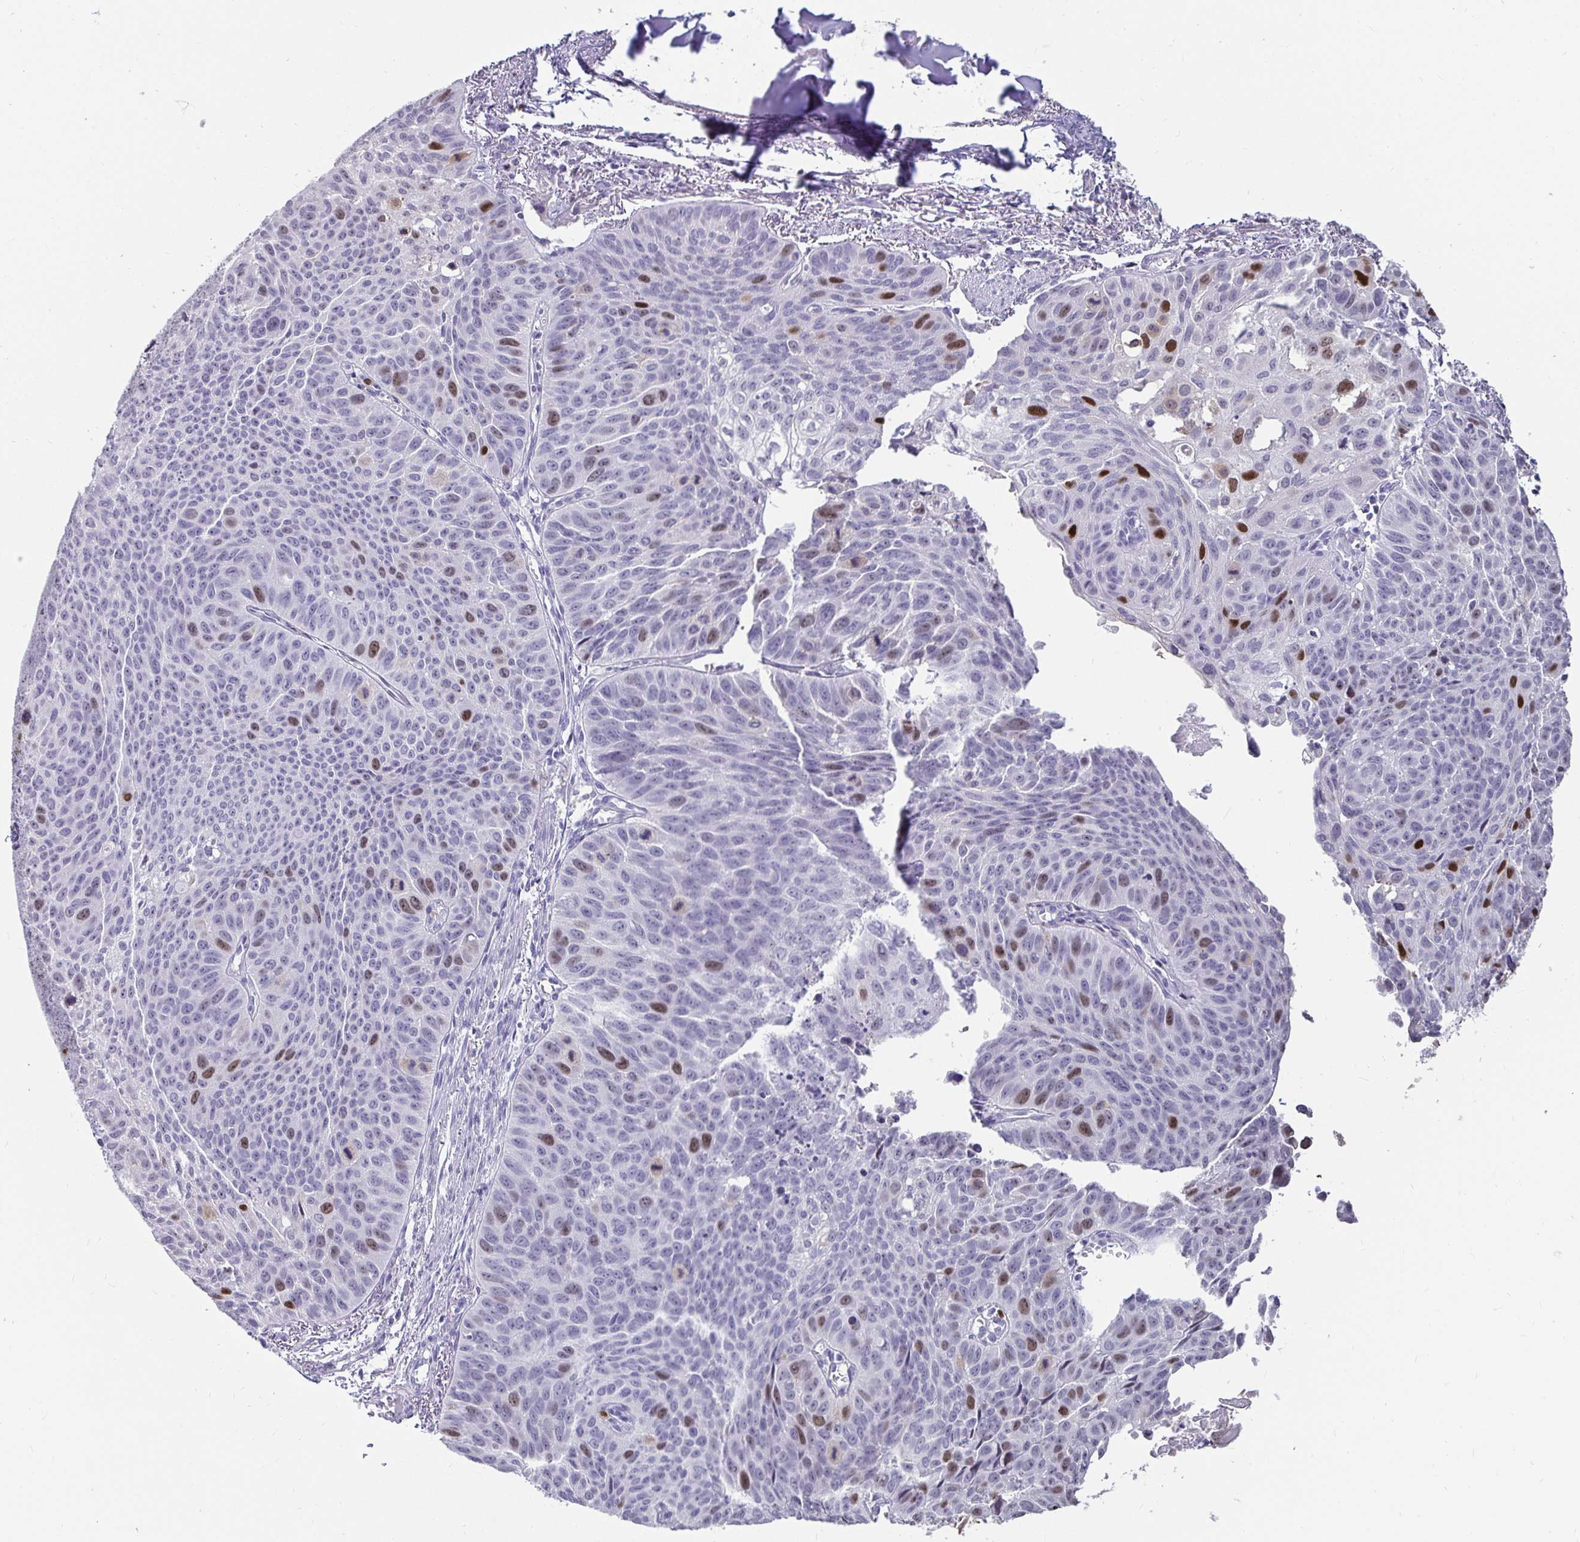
{"staining": {"intensity": "moderate", "quantity": "<25%", "location": "nuclear"}, "tissue": "lung cancer", "cell_type": "Tumor cells", "image_type": "cancer", "snomed": [{"axis": "morphology", "description": "Squamous cell carcinoma, NOS"}, {"axis": "topography", "description": "Lung"}], "caption": "Immunohistochemistry (IHC) of lung squamous cell carcinoma displays low levels of moderate nuclear positivity in approximately <25% of tumor cells. (brown staining indicates protein expression, while blue staining denotes nuclei).", "gene": "ANLN", "patient": {"sex": "male", "age": 71}}